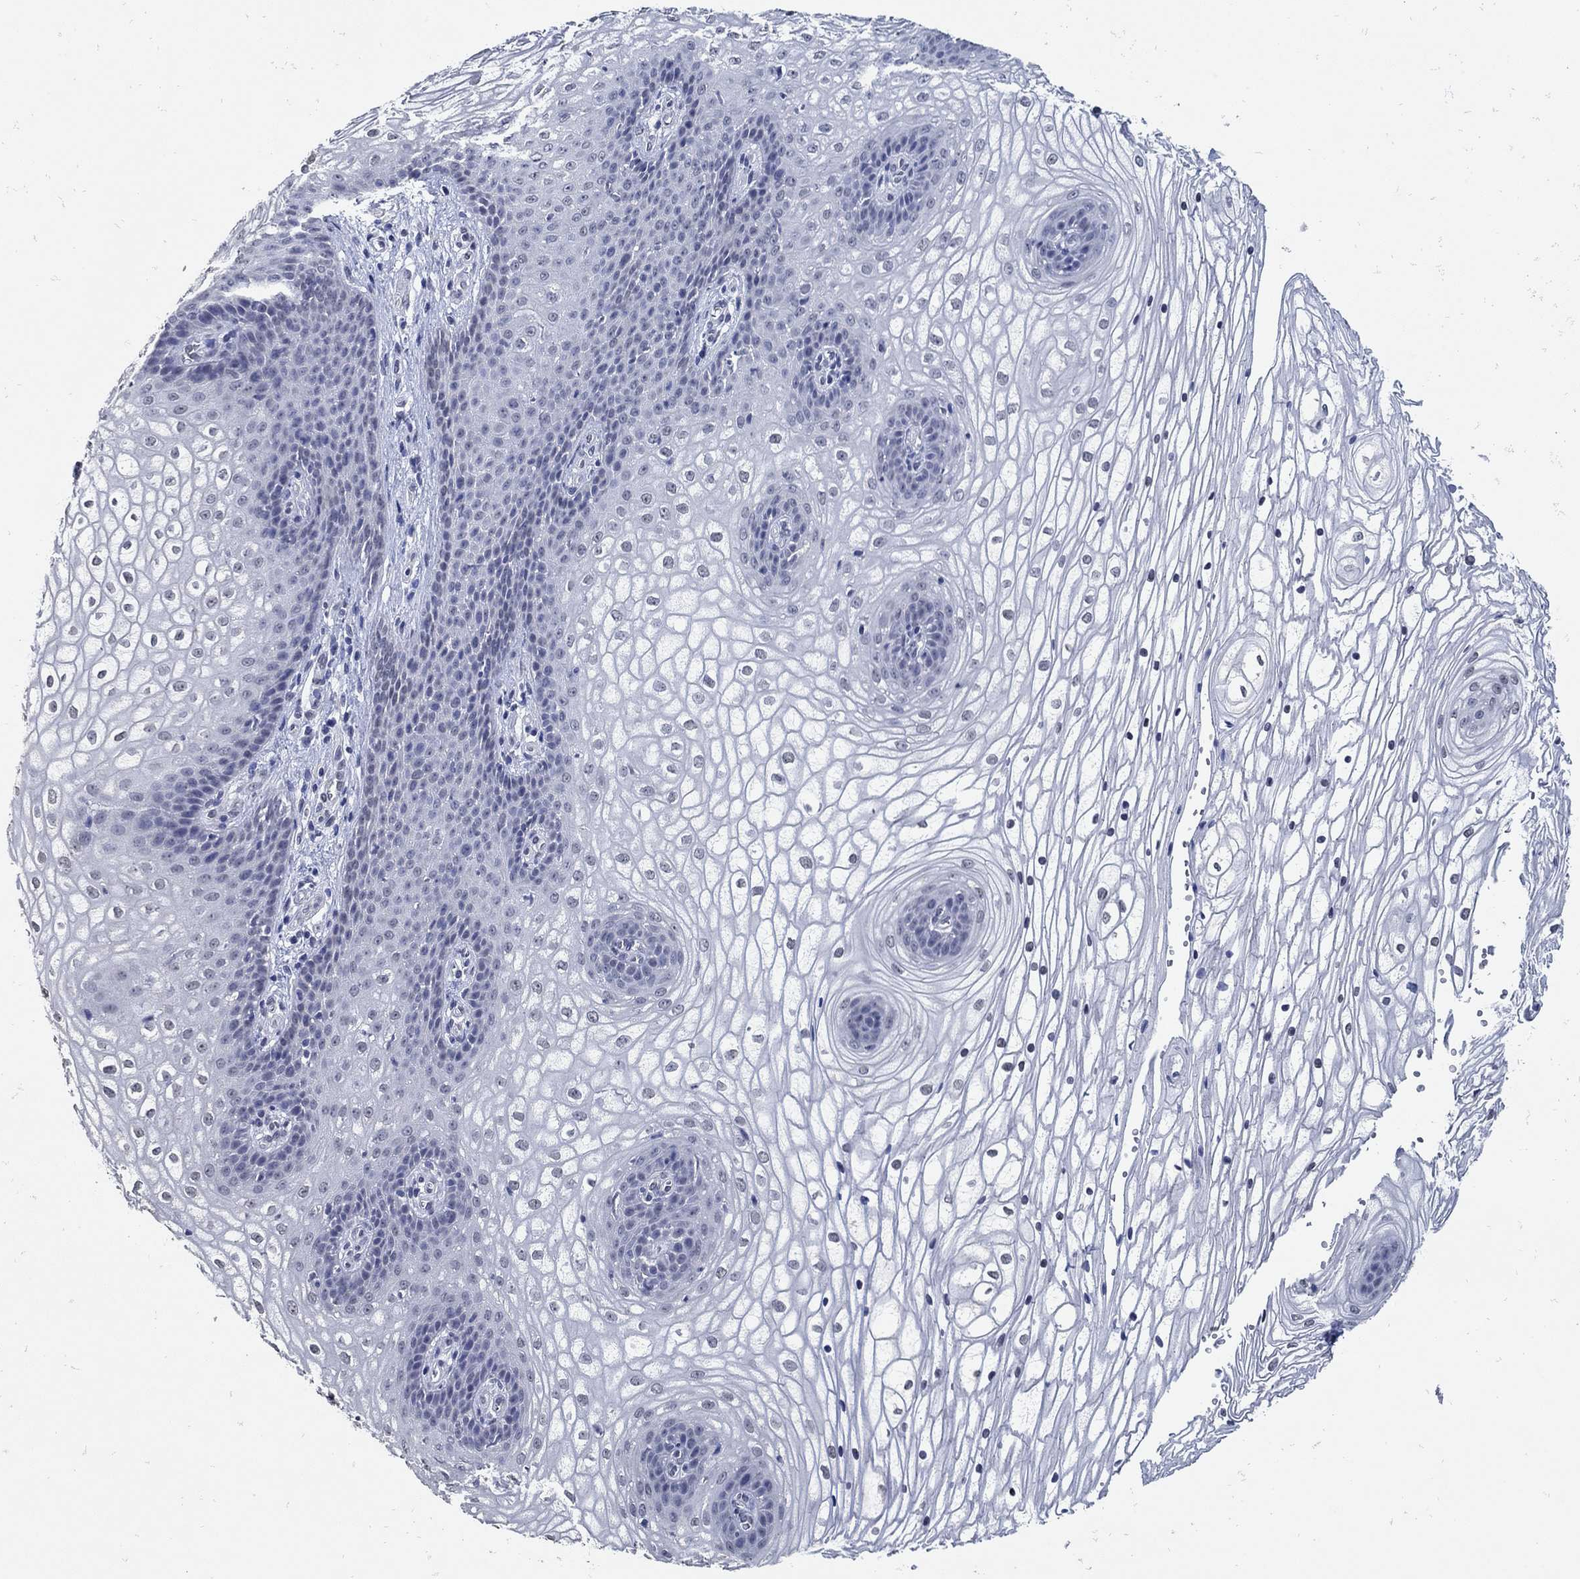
{"staining": {"intensity": "negative", "quantity": "none", "location": "none"}, "tissue": "vagina", "cell_type": "Squamous epithelial cells", "image_type": "normal", "snomed": [{"axis": "morphology", "description": "Normal tissue, NOS"}, {"axis": "topography", "description": "Vagina"}], "caption": "The histopathology image demonstrates no staining of squamous epithelial cells in normal vagina. (DAB (3,3'-diaminobenzidine) IHC with hematoxylin counter stain).", "gene": "KCNN3", "patient": {"sex": "female", "age": 34}}